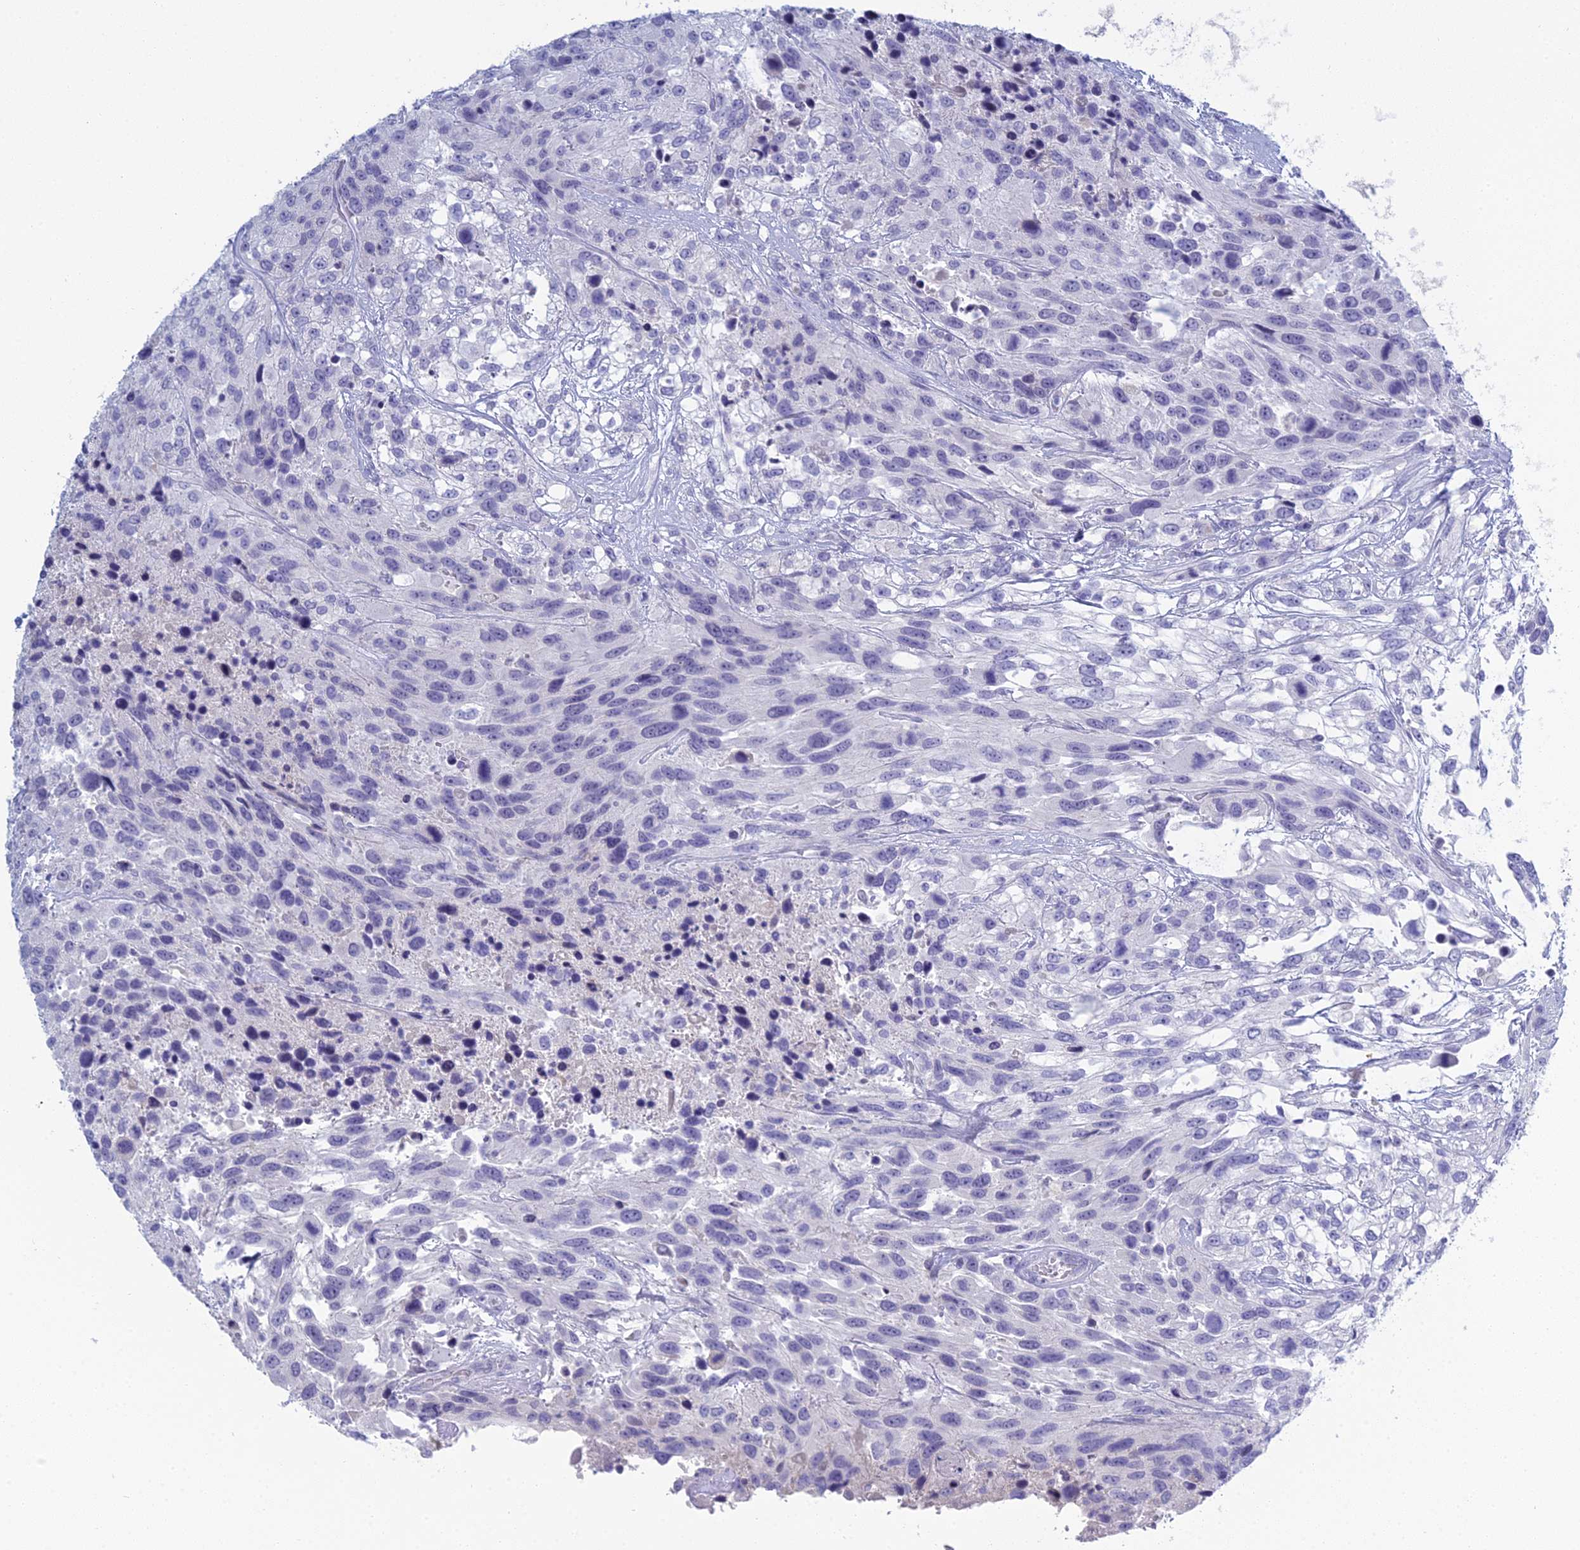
{"staining": {"intensity": "negative", "quantity": "none", "location": "none"}, "tissue": "urothelial cancer", "cell_type": "Tumor cells", "image_type": "cancer", "snomed": [{"axis": "morphology", "description": "Urothelial carcinoma, High grade"}, {"axis": "topography", "description": "Urinary bladder"}], "caption": "Immunohistochemistry (IHC) histopathology image of human urothelial carcinoma (high-grade) stained for a protein (brown), which shows no staining in tumor cells.", "gene": "MUC13", "patient": {"sex": "female", "age": 70}}